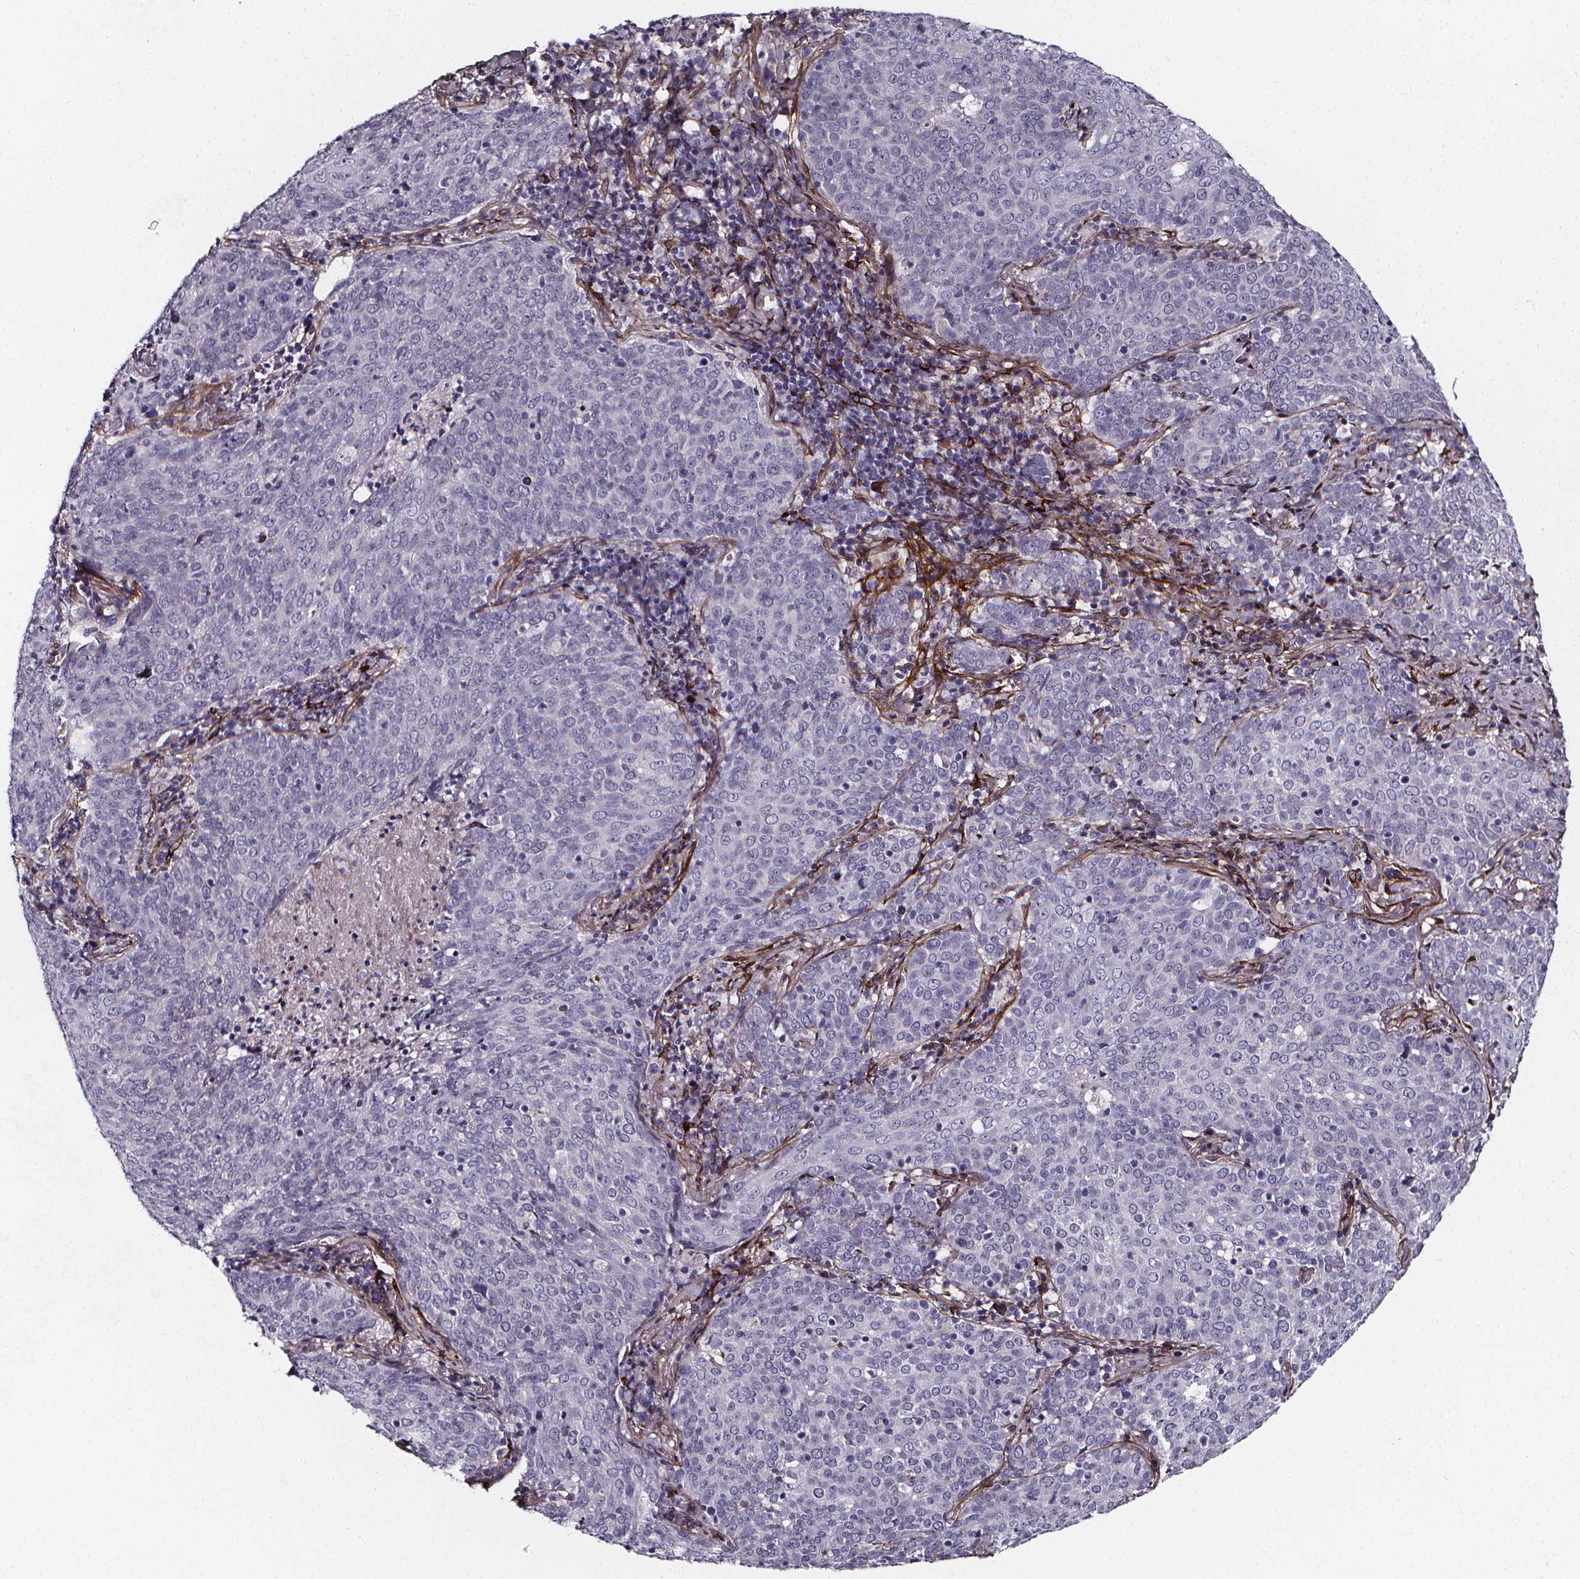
{"staining": {"intensity": "negative", "quantity": "none", "location": "none"}, "tissue": "lung cancer", "cell_type": "Tumor cells", "image_type": "cancer", "snomed": [{"axis": "morphology", "description": "Squamous cell carcinoma, NOS"}, {"axis": "topography", "description": "Lung"}], "caption": "An IHC histopathology image of squamous cell carcinoma (lung) is shown. There is no staining in tumor cells of squamous cell carcinoma (lung).", "gene": "AEBP1", "patient": {"sex": "male", "age": 82}}